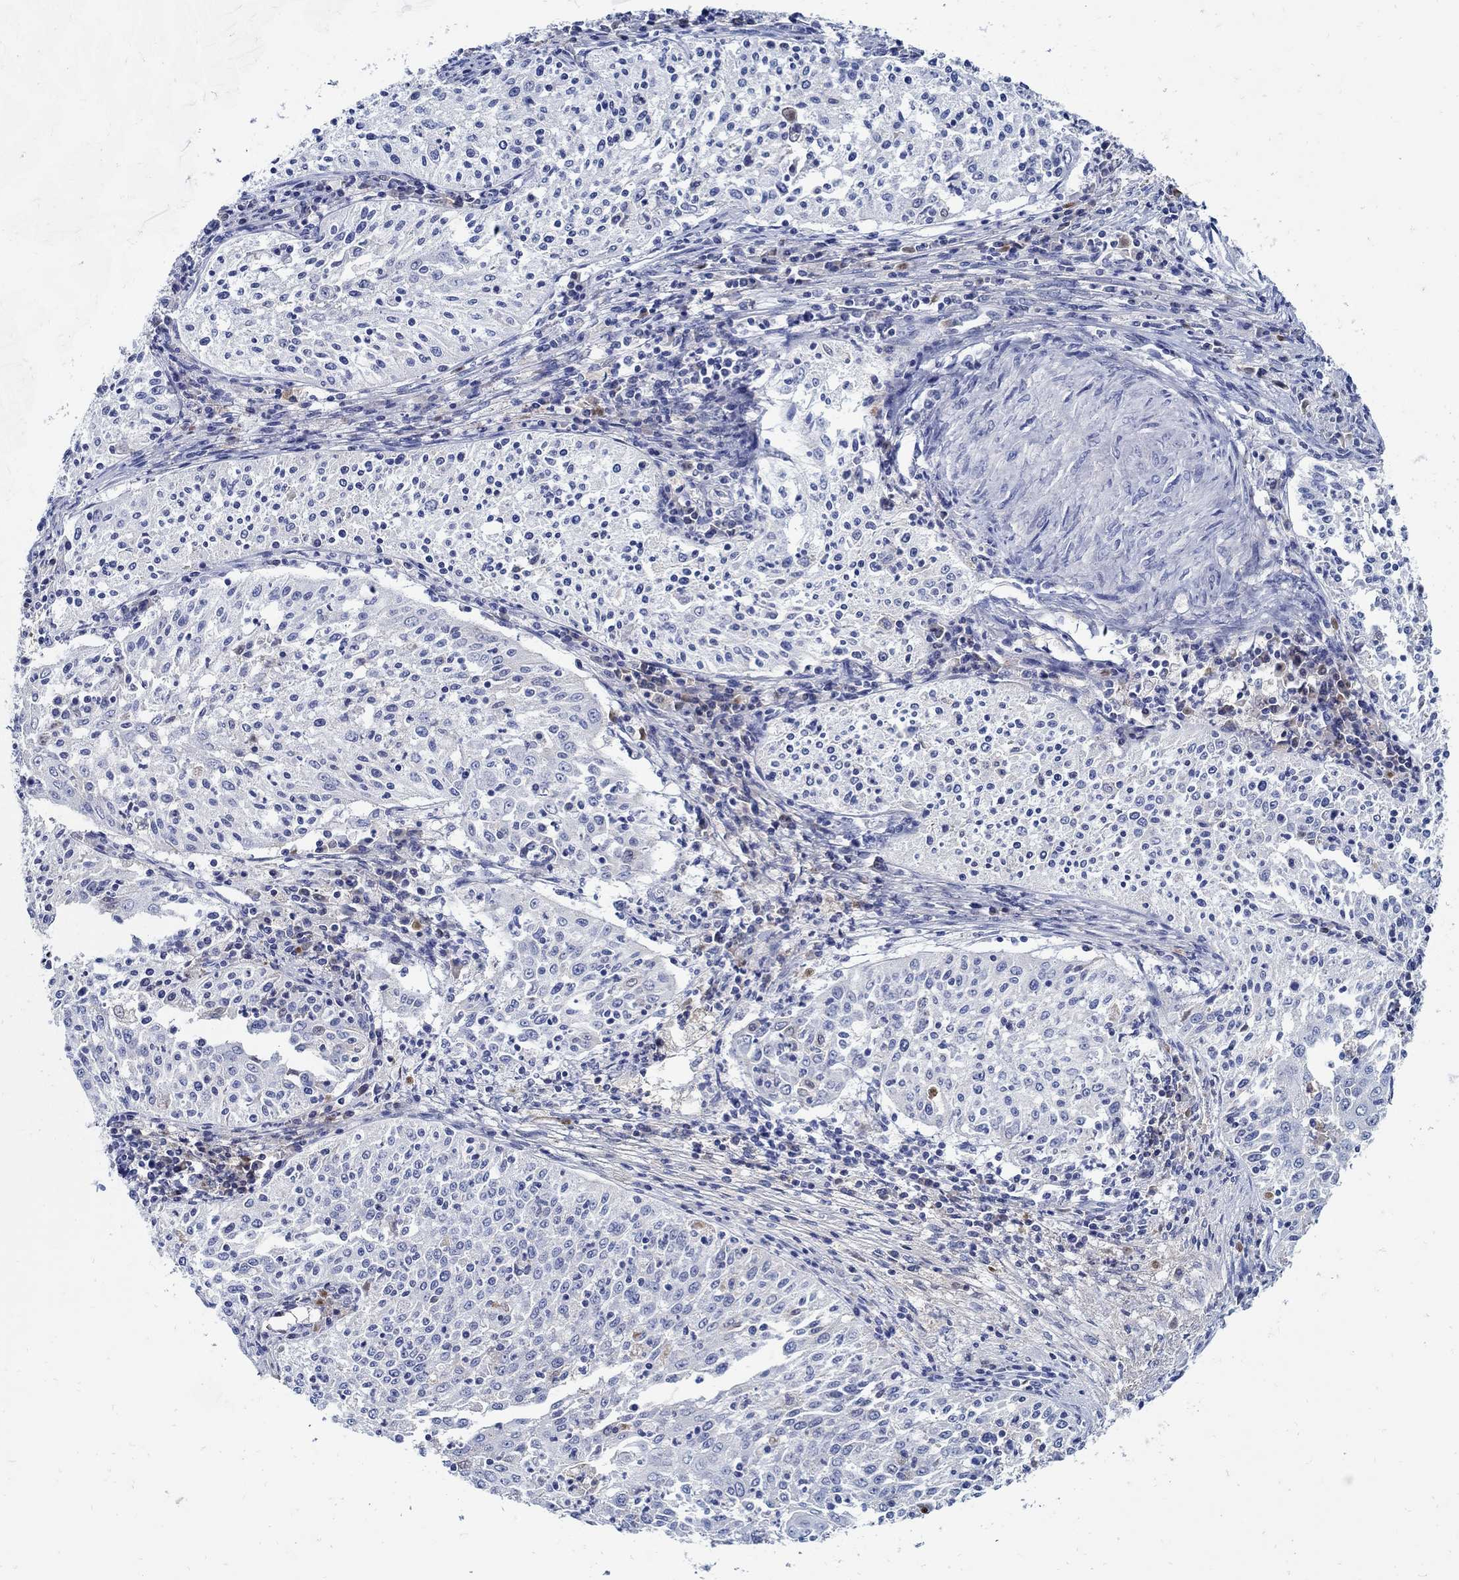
{"staining": {"intensity": "negative", "quantity": "none", "location": "none"}, "tissue": "cervical cancer", "cell_type": "Tumor cells", "image_type": "cancer", "snomed": [{"axis": "morphology", "description": "Squamous cell carcinoma, NOS"}, {"axis": "topography", "description": "Cervix"}], "caption": "Histopathology image shows no protein staining in tumor cells of cervical cancer (squamous cell carcinoma) tissue. (DAB (3,3'-diaminobenzidine) immunohistochemistry with hematoxylin counter stain).", "gene": "PAX9", "patient": {"sex": "female", "age": 41}}